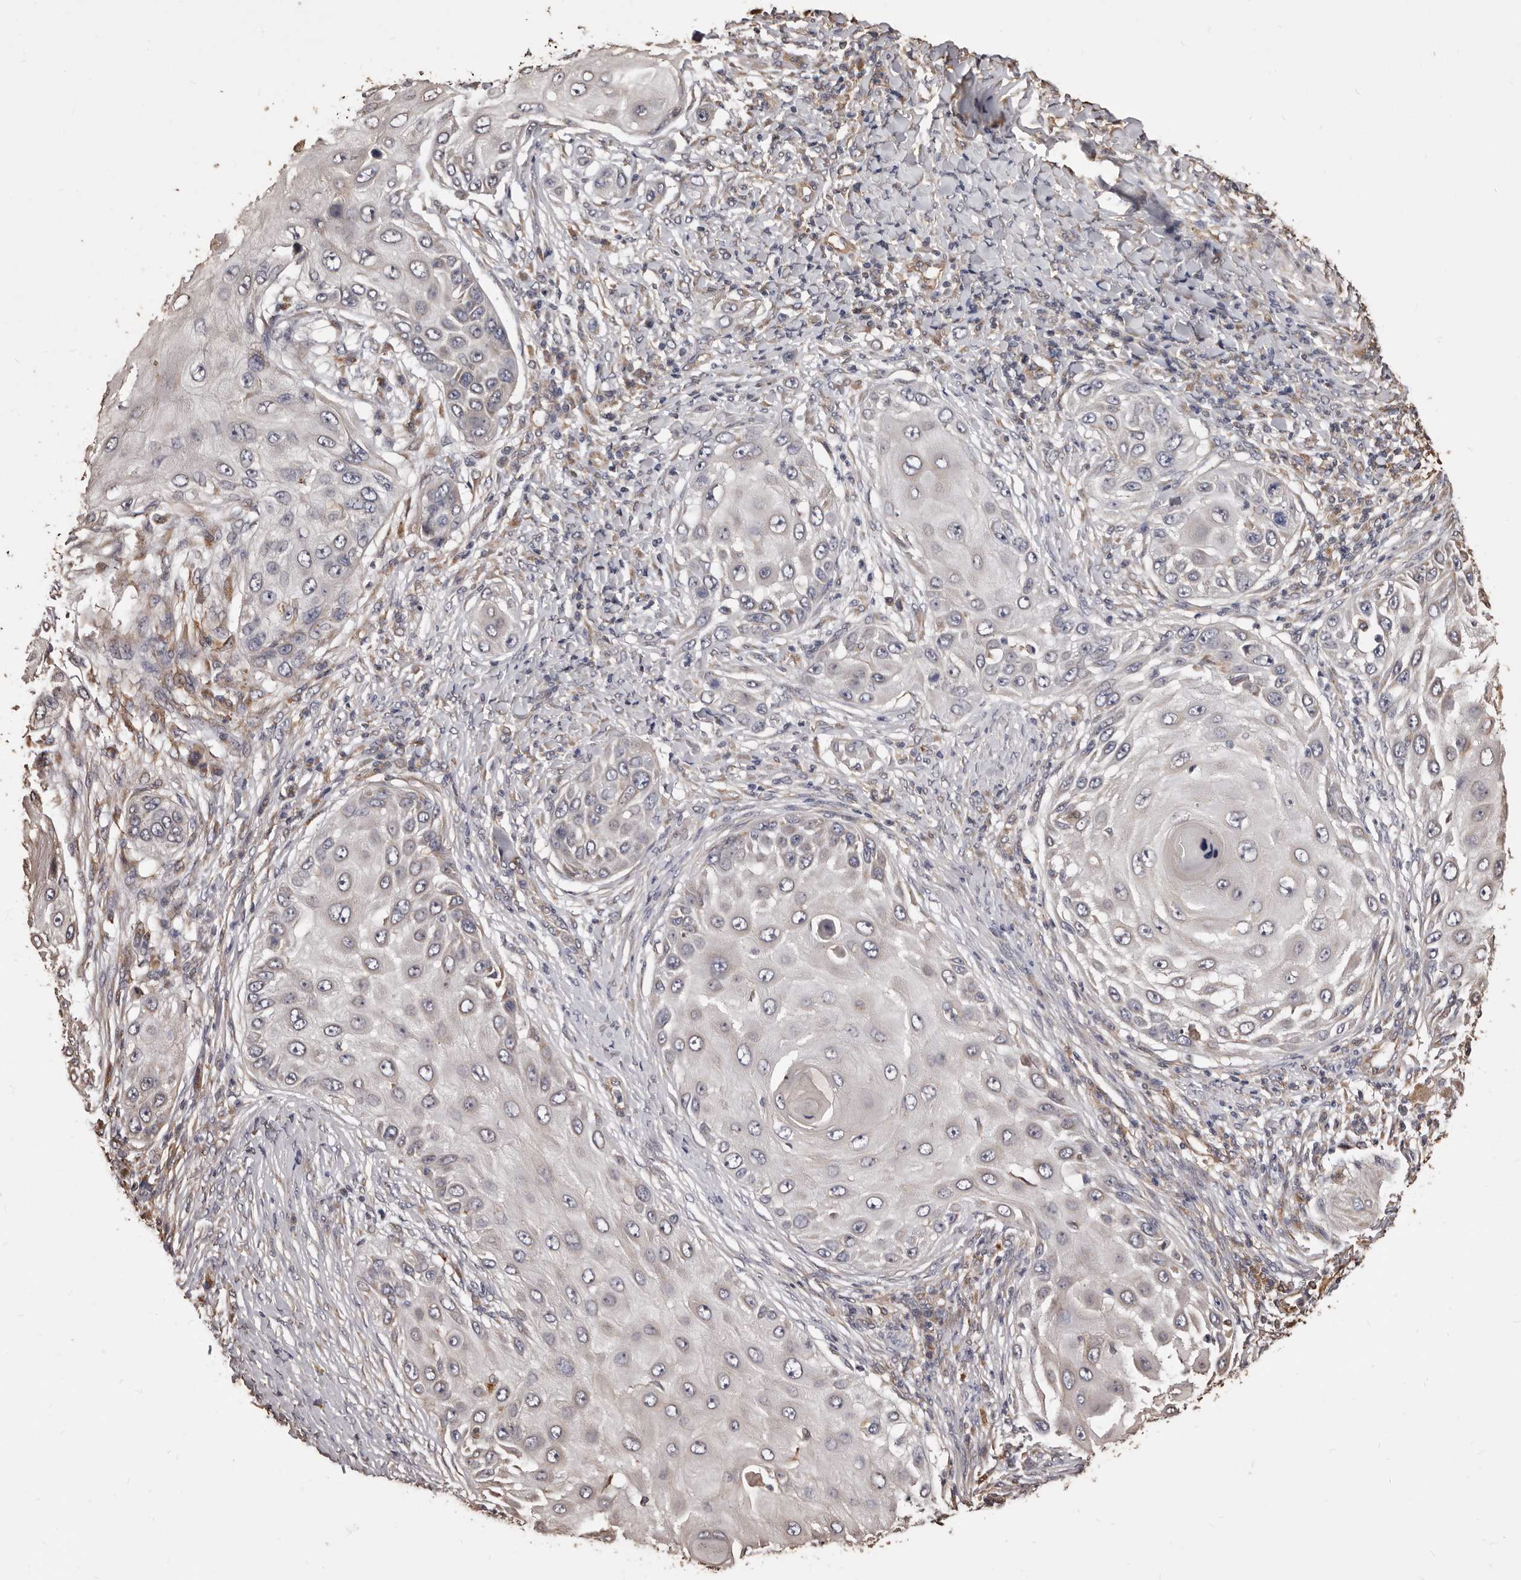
{"staining": {"intensity": "negative", "quantity": "none", "location": "none"}, "tissue": "skin cancer", "cell_type": "Tumor cells", "image_type": "cancer", "snomed": [{"axis": "morphology", "description": "Squamous cell carcinoma, NOS"}, {"axis": "topography", "description": "Skin"}], "caption": "Immunohistochemistry (IHC) of squamous cell carcinoma (skin) exhibits no expression in tumor cells. (DAB immunohistochemistry (IHC), high magnification).", "gene": "ALPK1", "patient": {"sex": "female", "age": 44}}